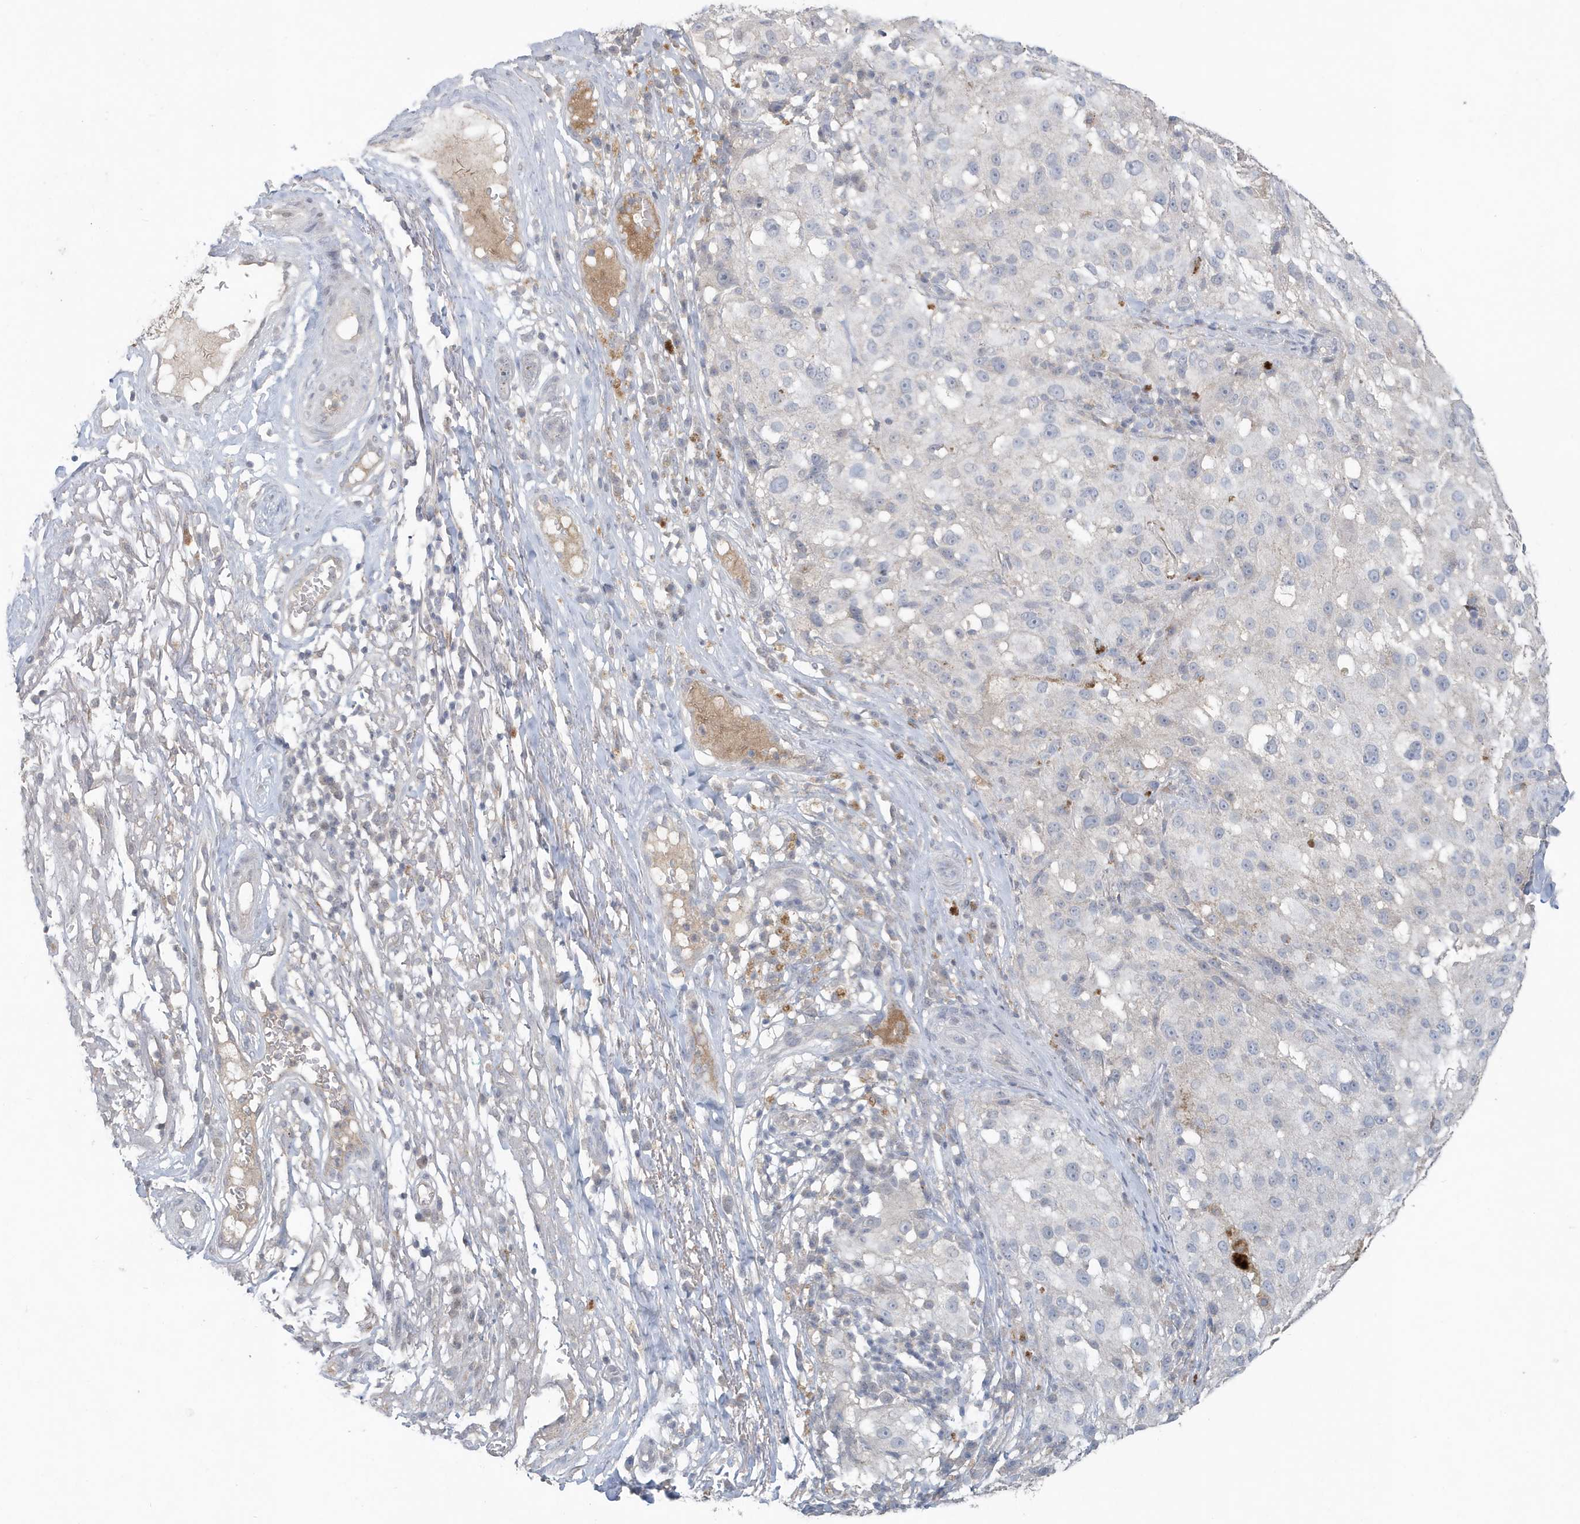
{"staining": {"intensity": "negative", "quantity": "none", "location": "none"}, "tissue": "melanoma", "cell_type": "Tumor cells", "image_type": "cancer", "snomed": [{"axis": "morphology", "description": "Necrosis, NOS"}, {"axis": "morphology", "description": "Malignant melanoma, NOS"}, {"axis": "topography", "description": "Skin"}], "caption": "The micrograph reveals no significant positivity in tumor cells of malignant melanoma.", "gene": "C1RL", "patient": {"sex": "female", "age": 87}}